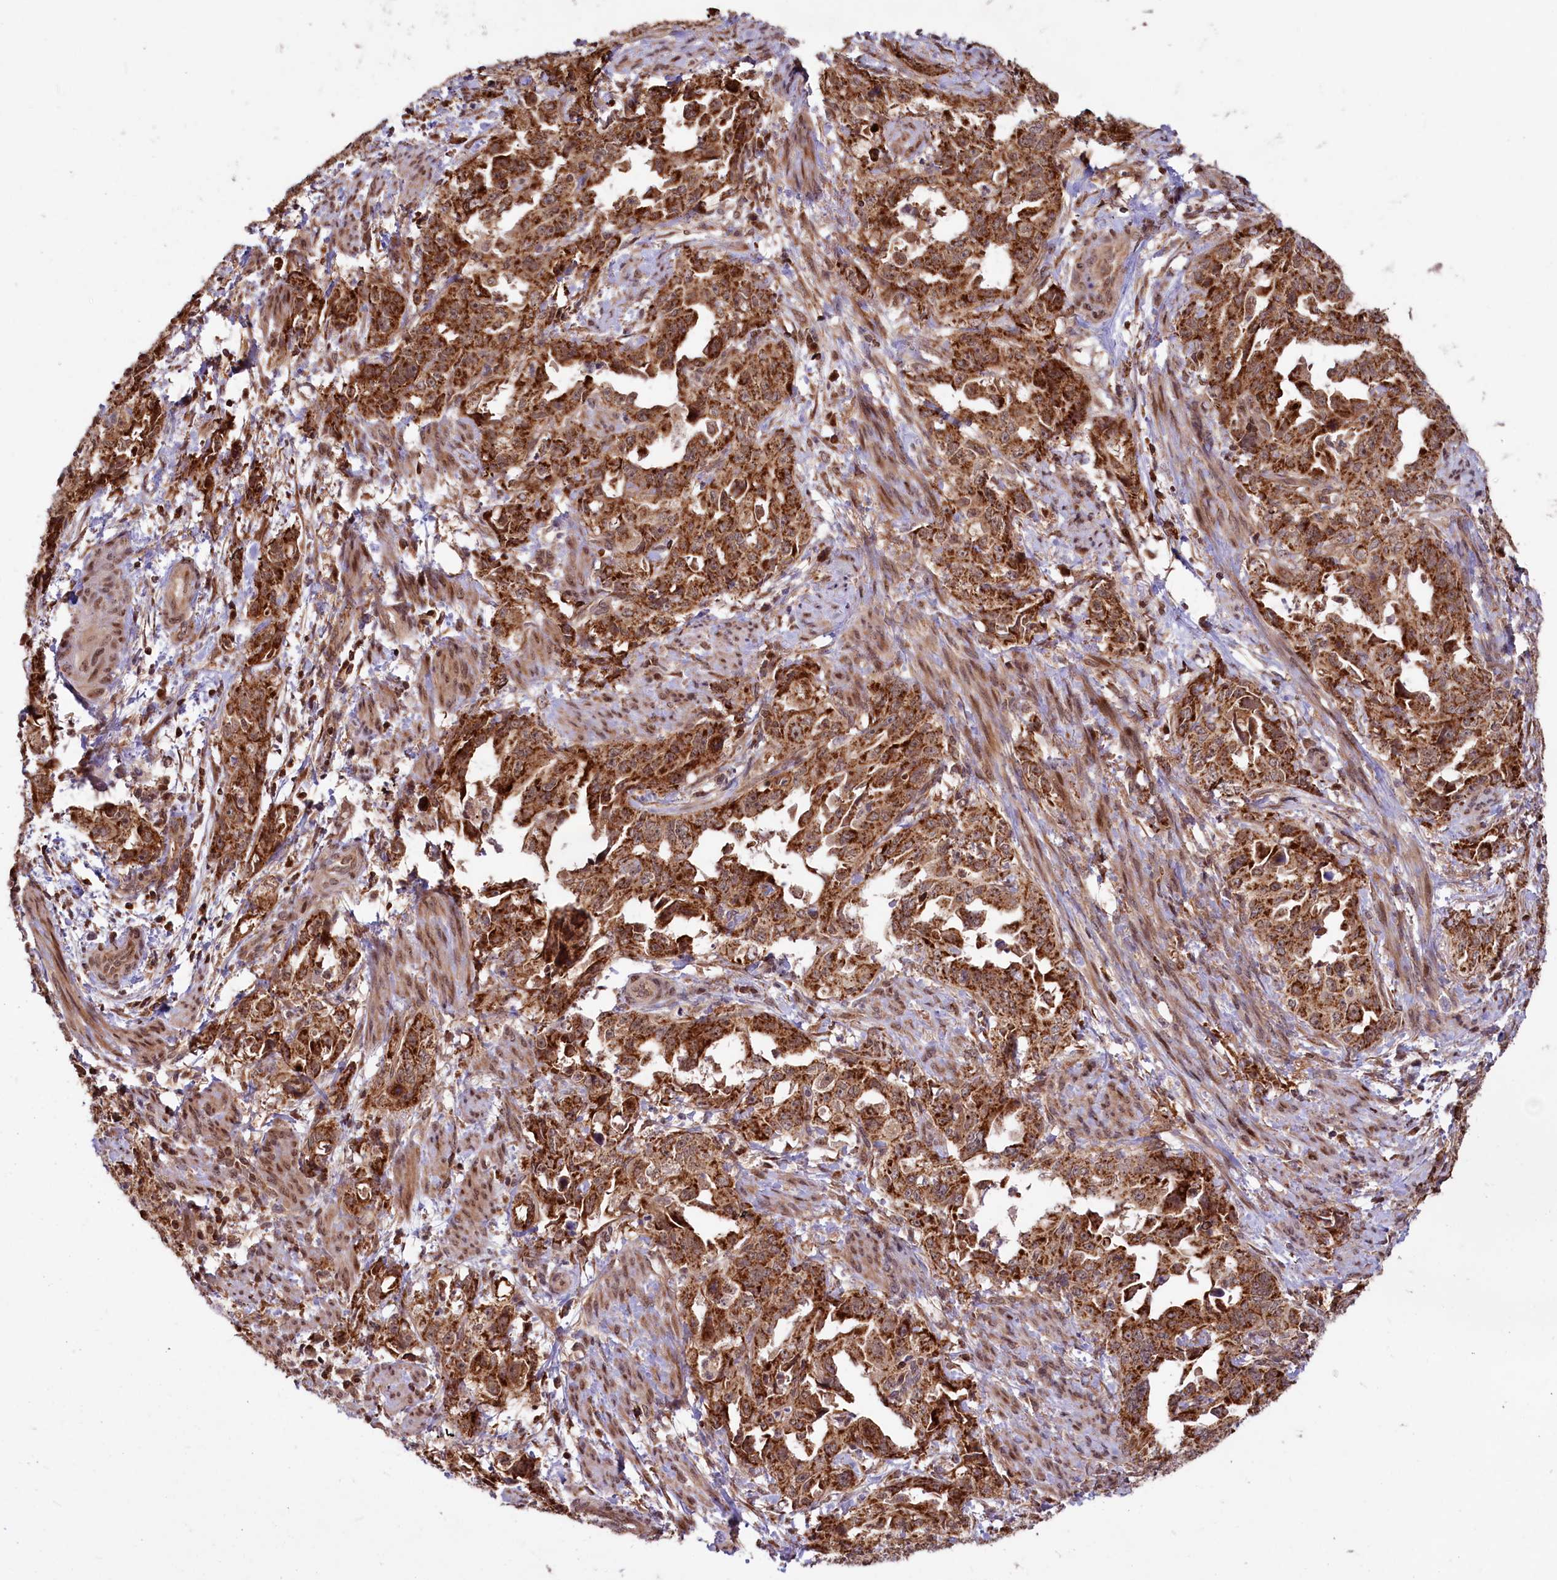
{"staining": {"intensity": "strong", "quantity": ">75%", "location": "cytoplasmic/membranous"}, "tissue": "endometrial cancer", "cell_type": "Tumor cells", "image_type": "cancer", "snomed": [{"axis": "morphology", "description": "Adenocarcinoma, NOS"}, {"axis": "topography", "description": "Endometrium"}], "caption": "Approximately >75% of tumor cells in human adenocarcinoma (endometrial) exhibit strong cytoplasmic/membranous protein expression as visualized by brown immunohistochemical staining.", "gene": "PHC3", "patient": {"sex": "female", "age": 65}}